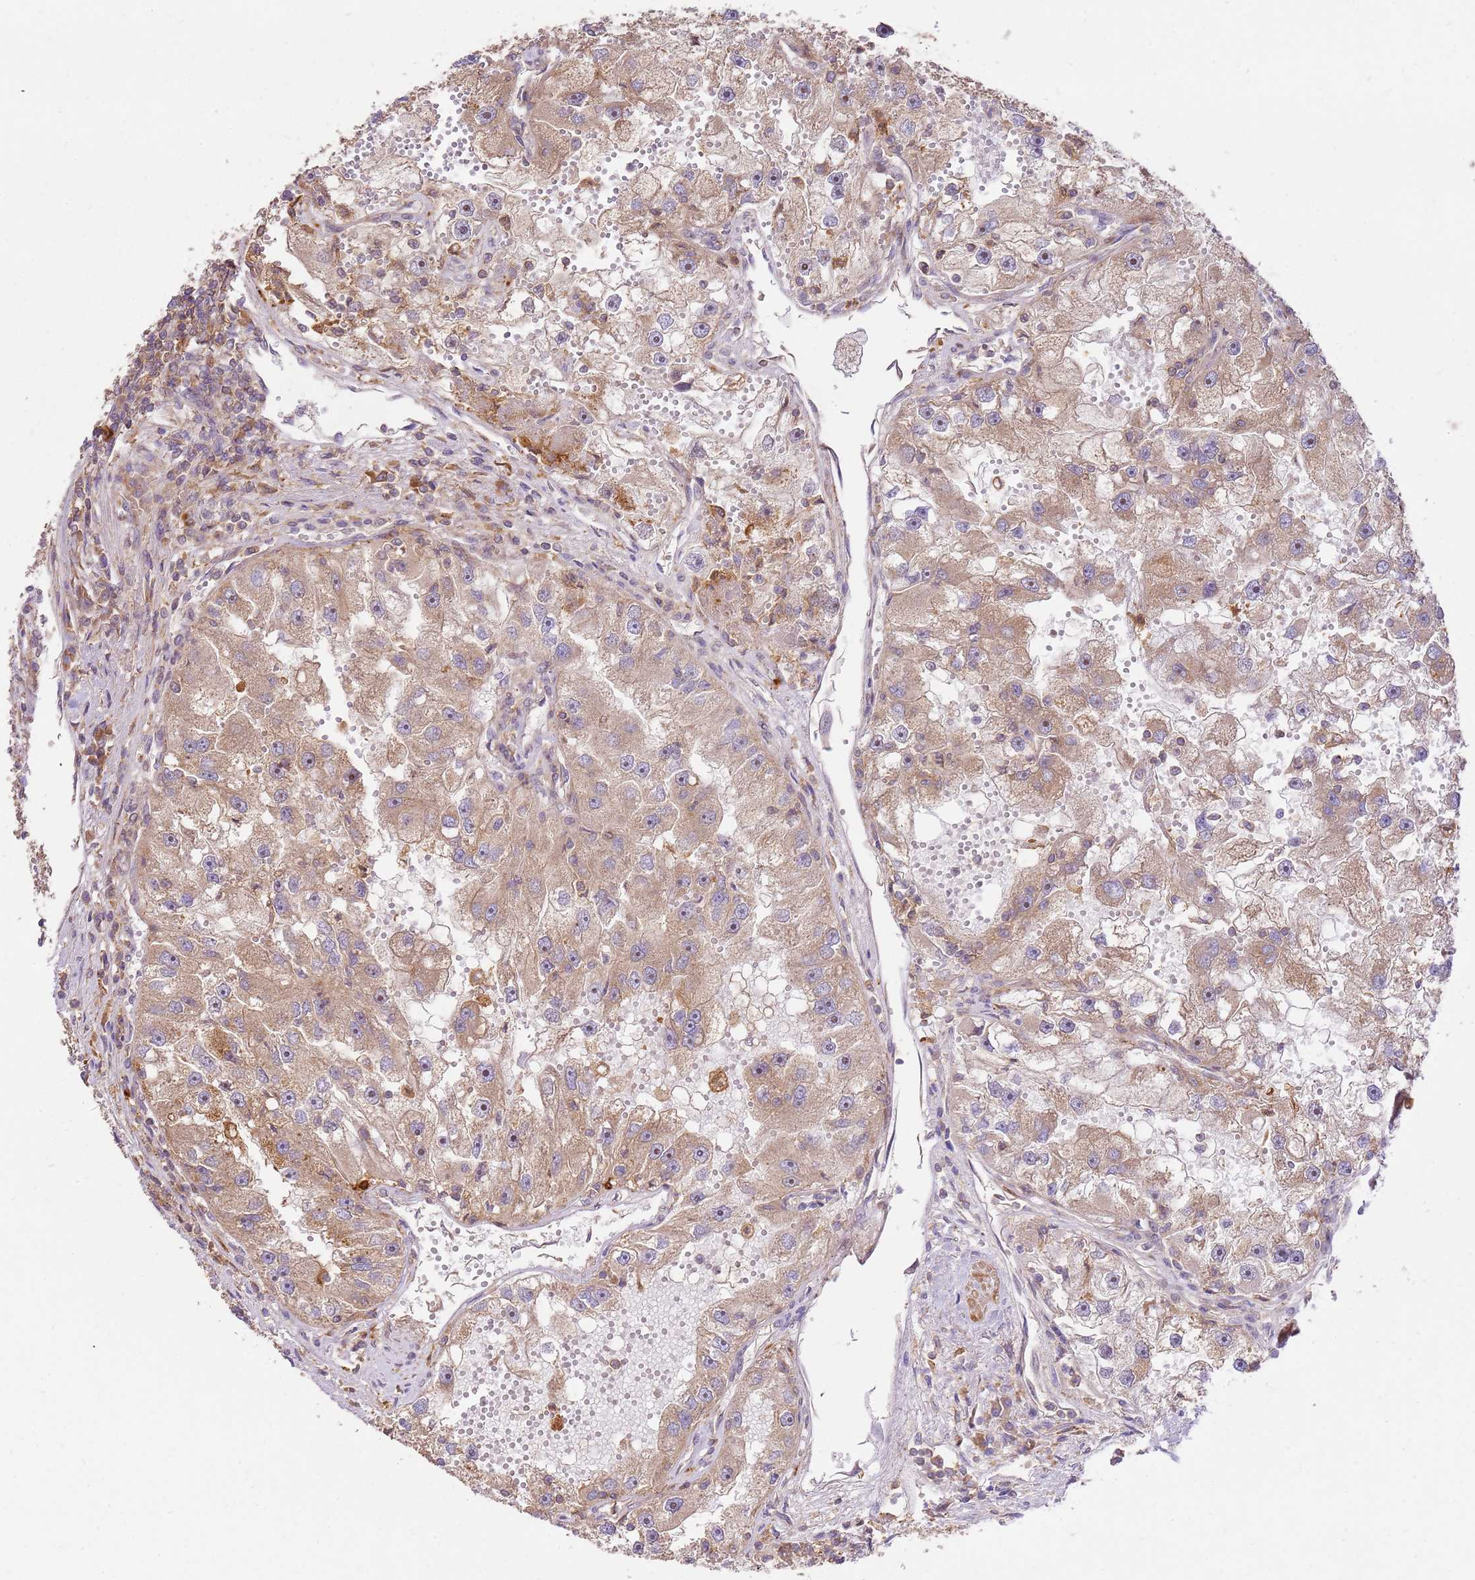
{"staining": {"intensity": "moderate", "quantity": ">75%", "location": "cytoplasmic/membranous"}, "tissue": "renal cancer", "cell_type": "Tumor cells", "image_type": "cancer", "snomed": [{"axis": "morphology", "description": "Adenocarcinoma, NOS"}, {"axis": "topography", "description": "Kidney"}], "caption": "Brown immunohistochemical staining in renal cancer displays moderate cytoplasmic/membranous expression in about >75% of tumor cells.", "gene": "GAREM1", "patient": {"sex": "male", "age": 63}}